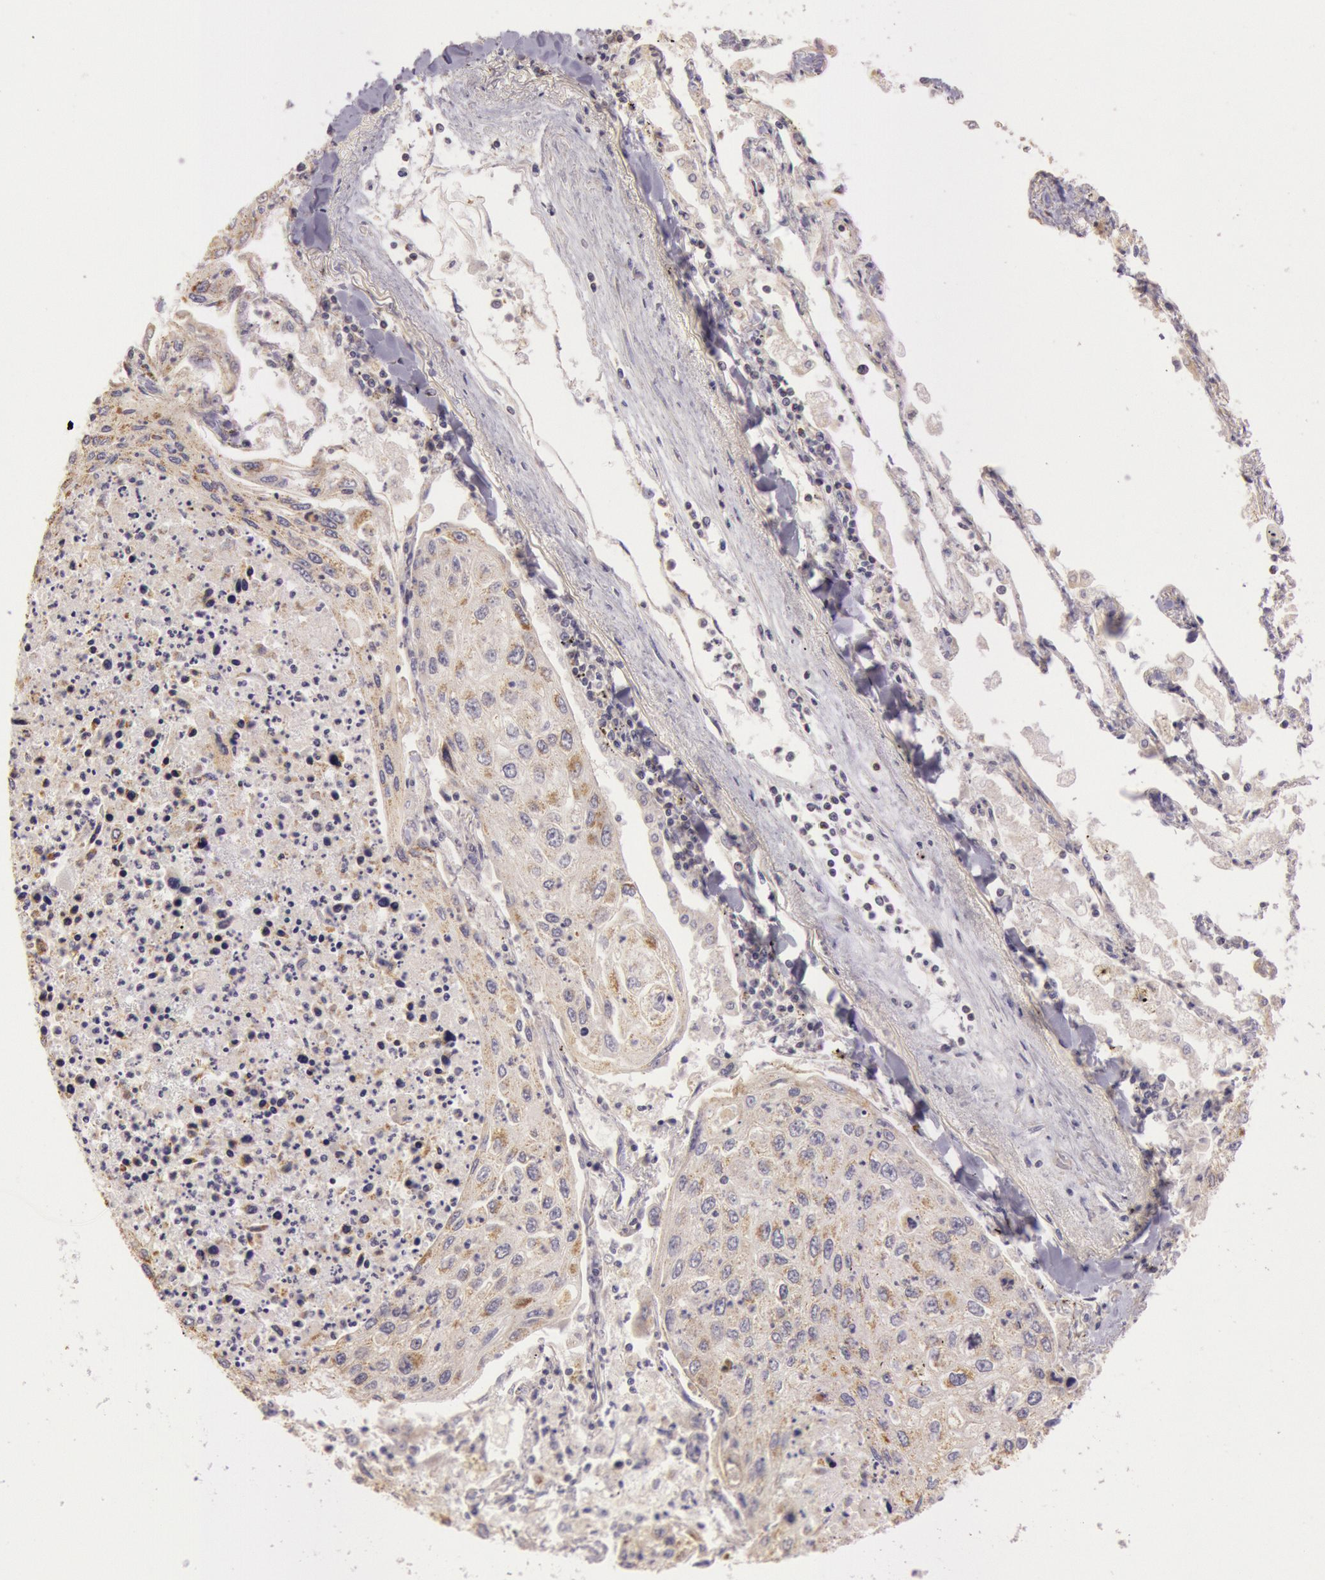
{"staining": {"intensity": "moderate", "quantity": "25%-75%", "location": "cytoplasmic/membranous"}, "tissue": "lung cancer", "cell_type": "Tumor cells", "image_type": "cancer", "snomed": [{"axis": "morphology", "description": "Squamous cell carcinoma, NOS"}, {"axis": "topography", "description": "Lung"}], "caption": "IHC (DAB (3,3'-diaminobenzidine)) staining of lung squamous cell carcinoma displays moderate cytoplasmic/membranous protein expression in about 25%-75% of tumor cells.", "gene": "CDK16", "patient": {"sex": "male", "age": 75}}